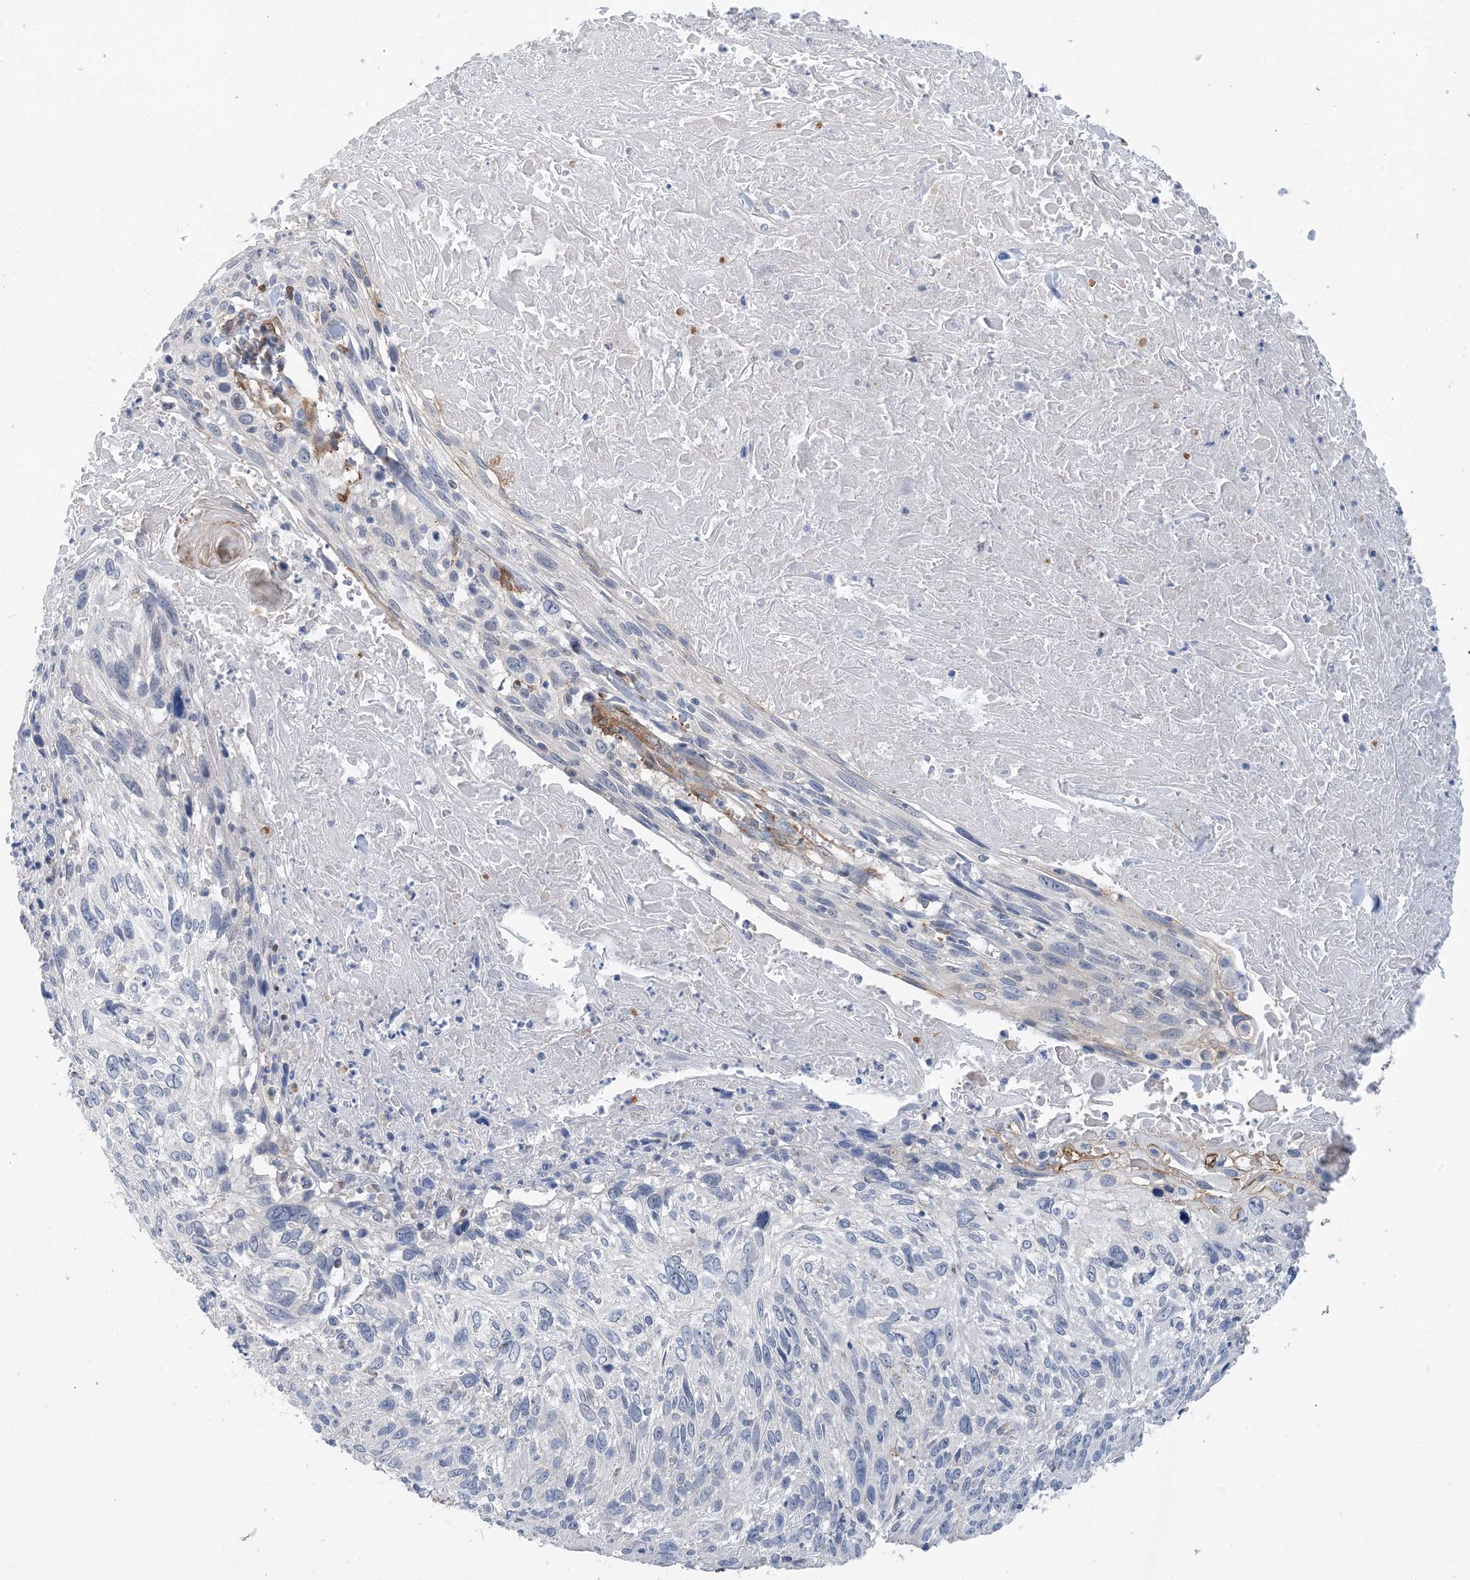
{"staining": {"intensity": "negative", "quantity": "none", "location": "none"}, "tissue": "cervical cancer", "cell_type": "Tumor cells", "image_type": "cancer", "snomed": [{"axis": "morphology", "description": "Squamous cell carcinoma, NOS"}, {"axis": "topography", "description": "Cervix"}], "caption": "Cervical squamous cell carcinoma was stained to show a protein in brown. There is no significant expression in tumor cells.", "gene": "EIF2A", "patient": {"sex": "female", "age": 51}}